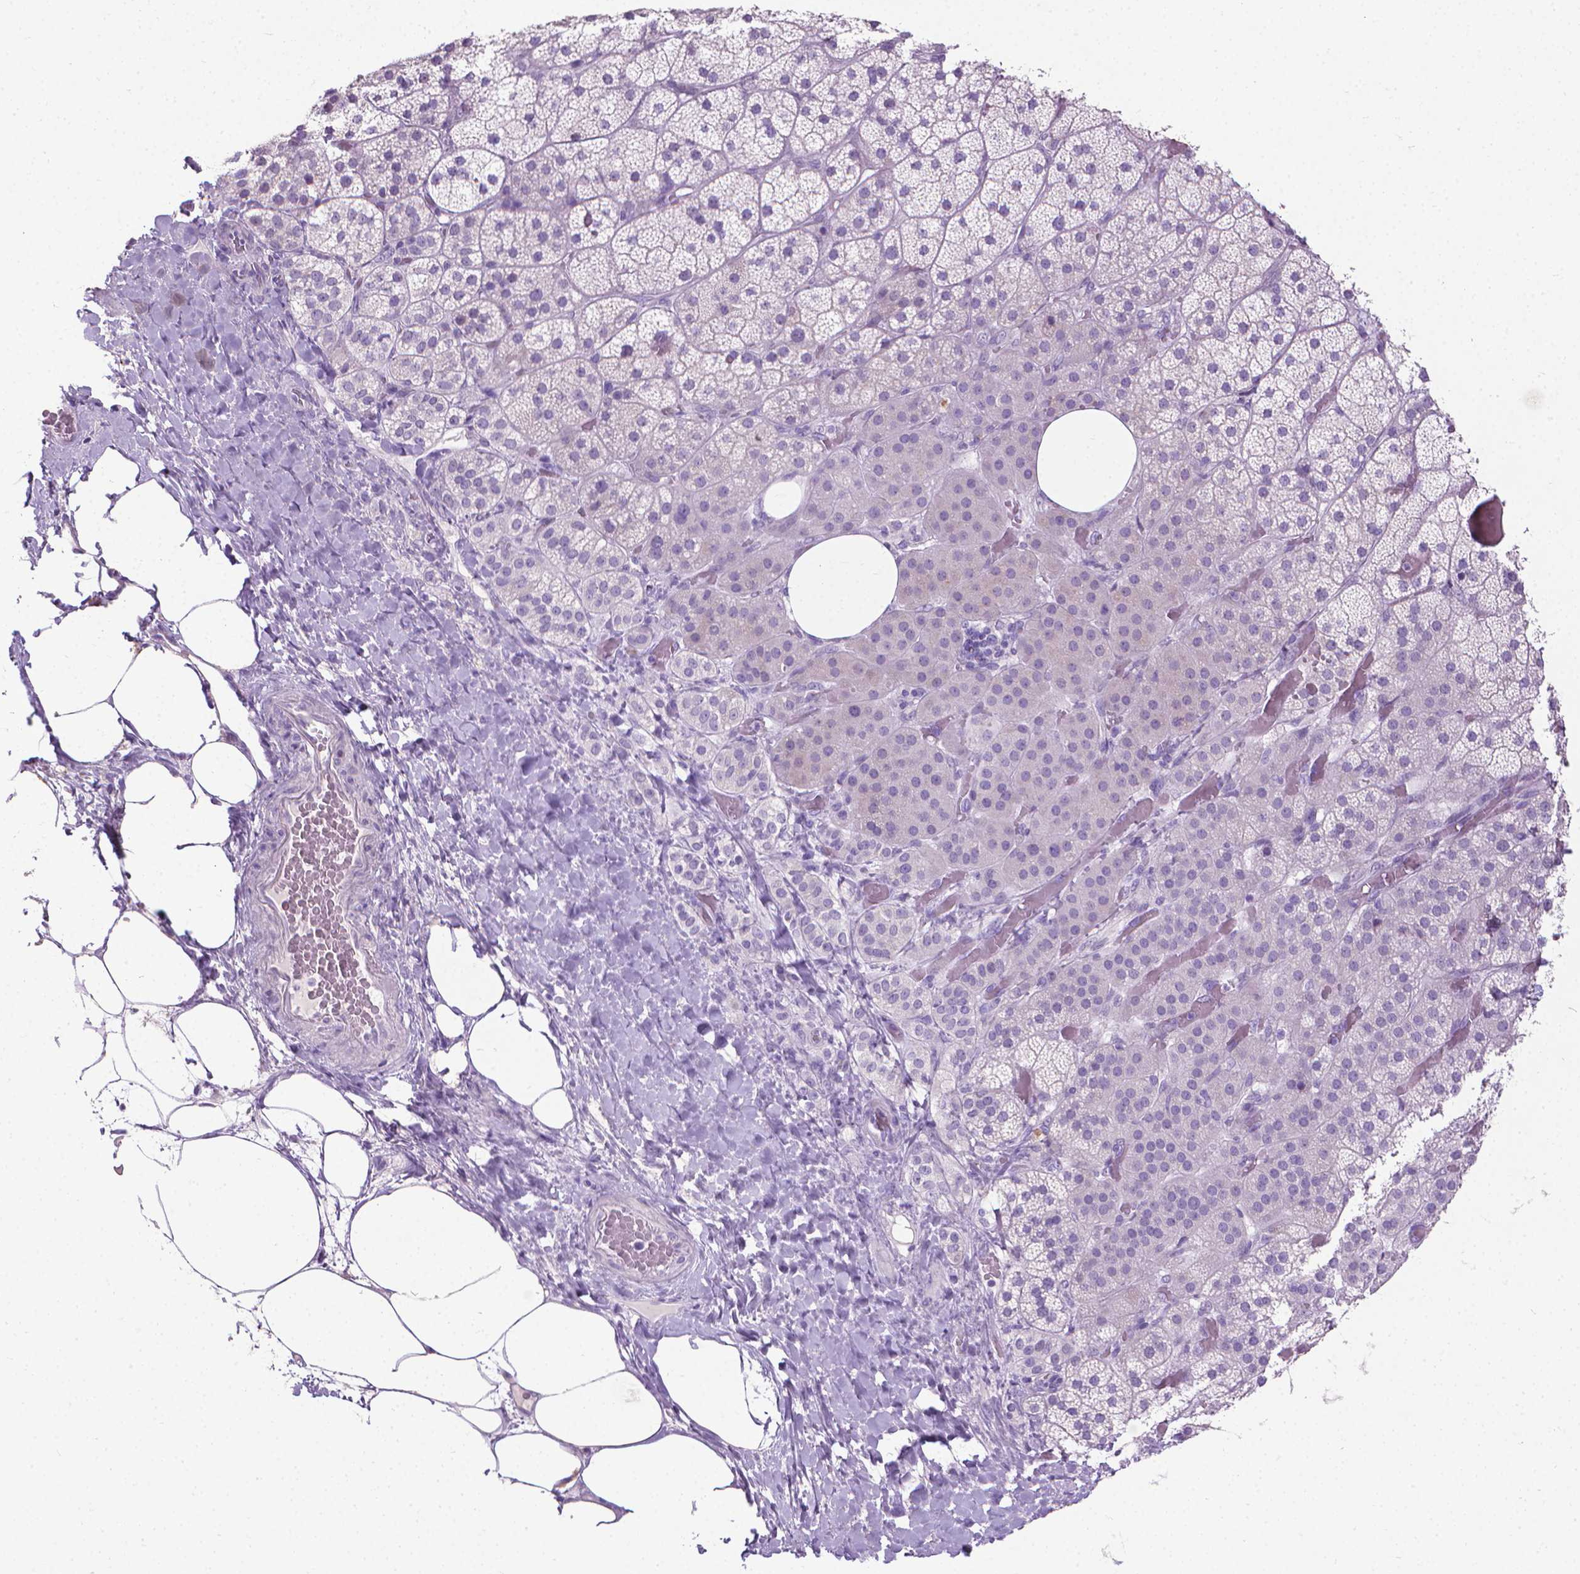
{"staining": {"intensity": "negative", "quantity": "none", "location": "none"}, "tissue": "adrenal gland", "cell_type": "Glandular cells", "image_type": "normal", "snomed": [{"axis": "morphology", "description": "Normal tissue, NOS"}, {"axis": "topography", "description": "Adrenal gland"}], "caption": "Glandular cells are negative for protein expression in normal human adrenal gland.", "gene": "KRT5", "patient": {"sex": "male", "age": 57}}